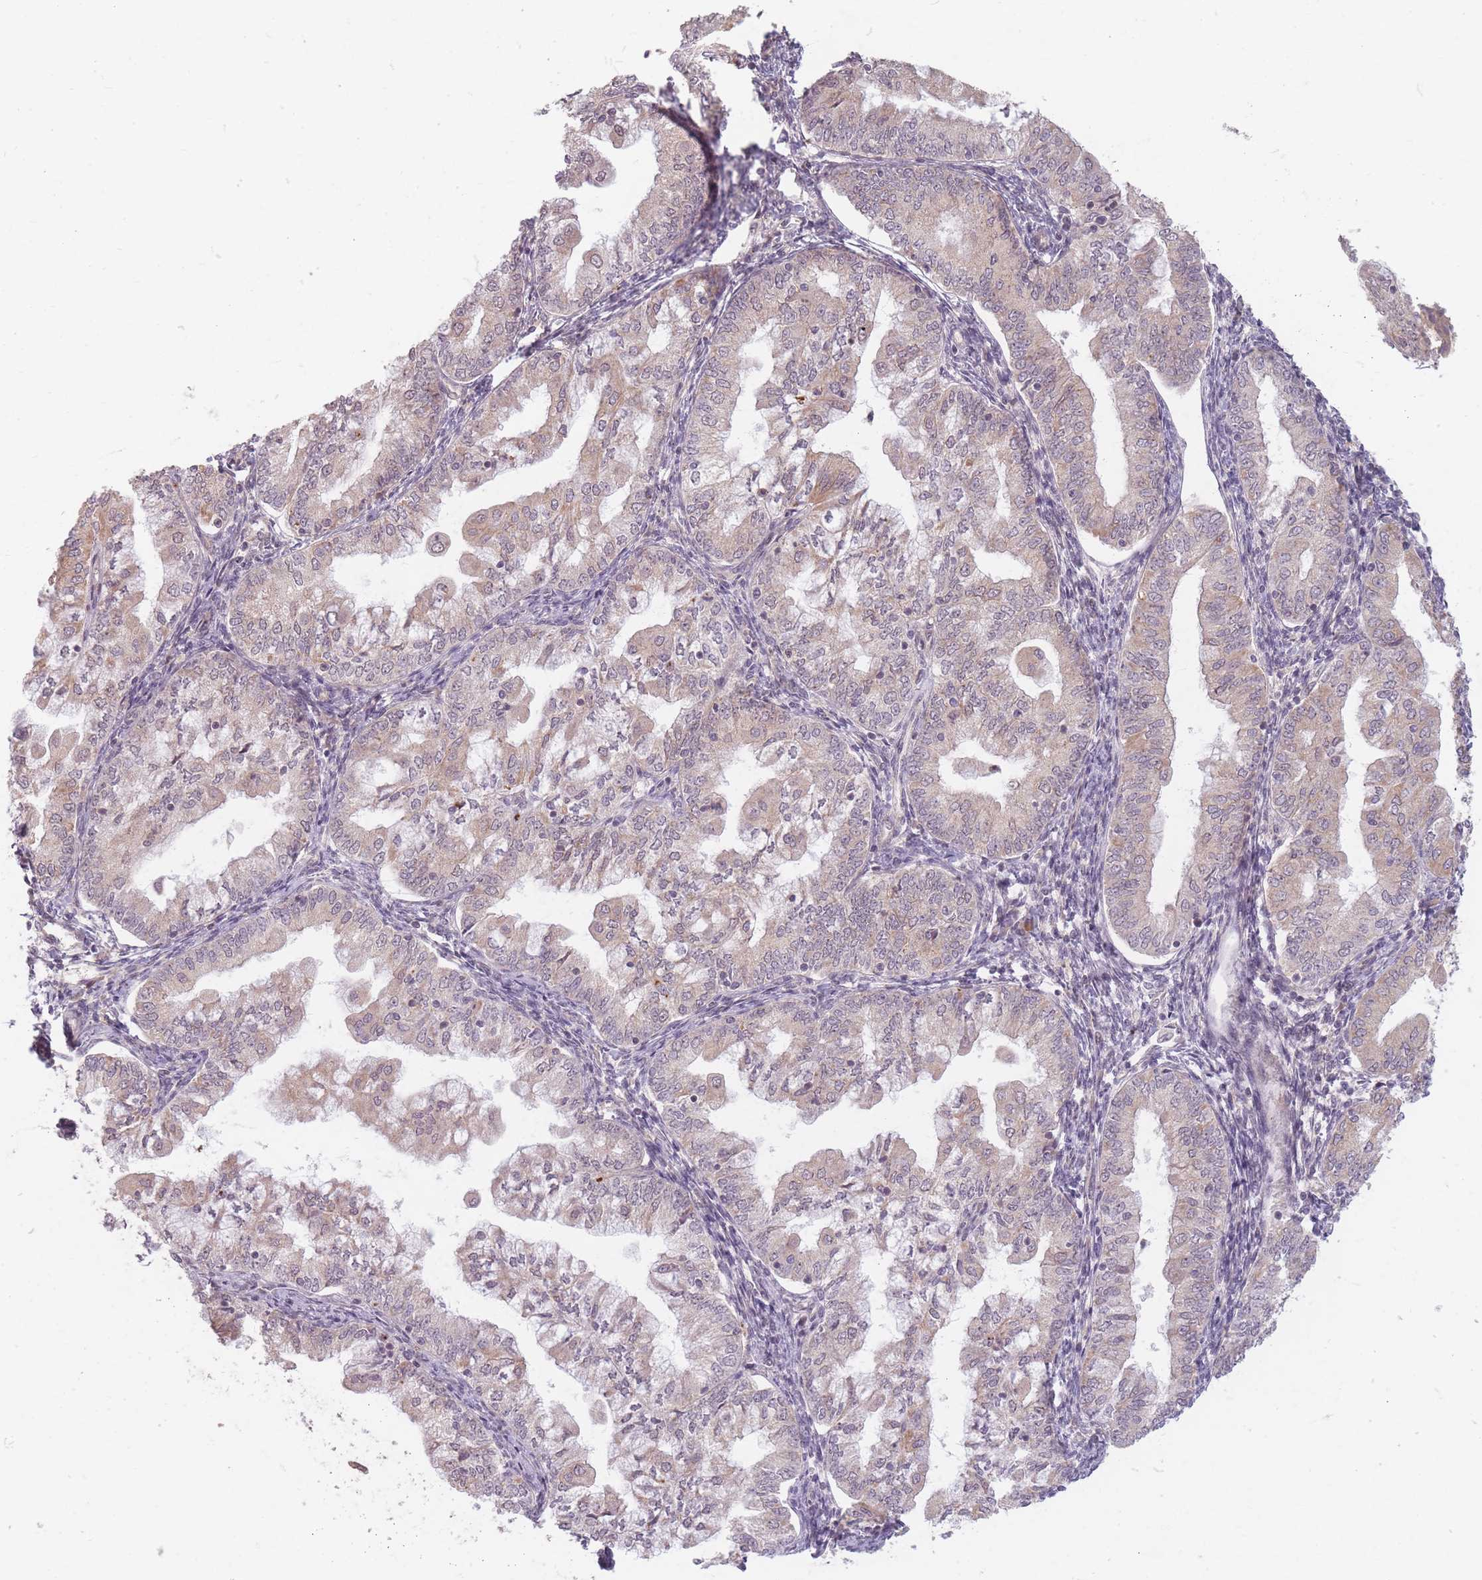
{"staining": {"intensity": "weak", "quantity": ">75%", "location": "cytoplasmic/membranous"}, "tissue": "endometrial cancer", "cell_type": "Tumor cells", "image_type": "cancer", "snomed": [{"axis": "morphology", "description": "Adenocarcinoma, NOS"}, {"axis": "topography", "description": "Endometrium"}], "caption": "IHC photomicrograph of neoplastic tissue: adenocarcinoma (endometrial) stained using IHC reveals low levels of weak protein expression localized specifically in the cytoplasmic/membranous of tumor cells, appearing as a cytoplasmic/membranous brown color.", "gene": "GABRA6", "patient": {"sex": "female", "age": 55}}